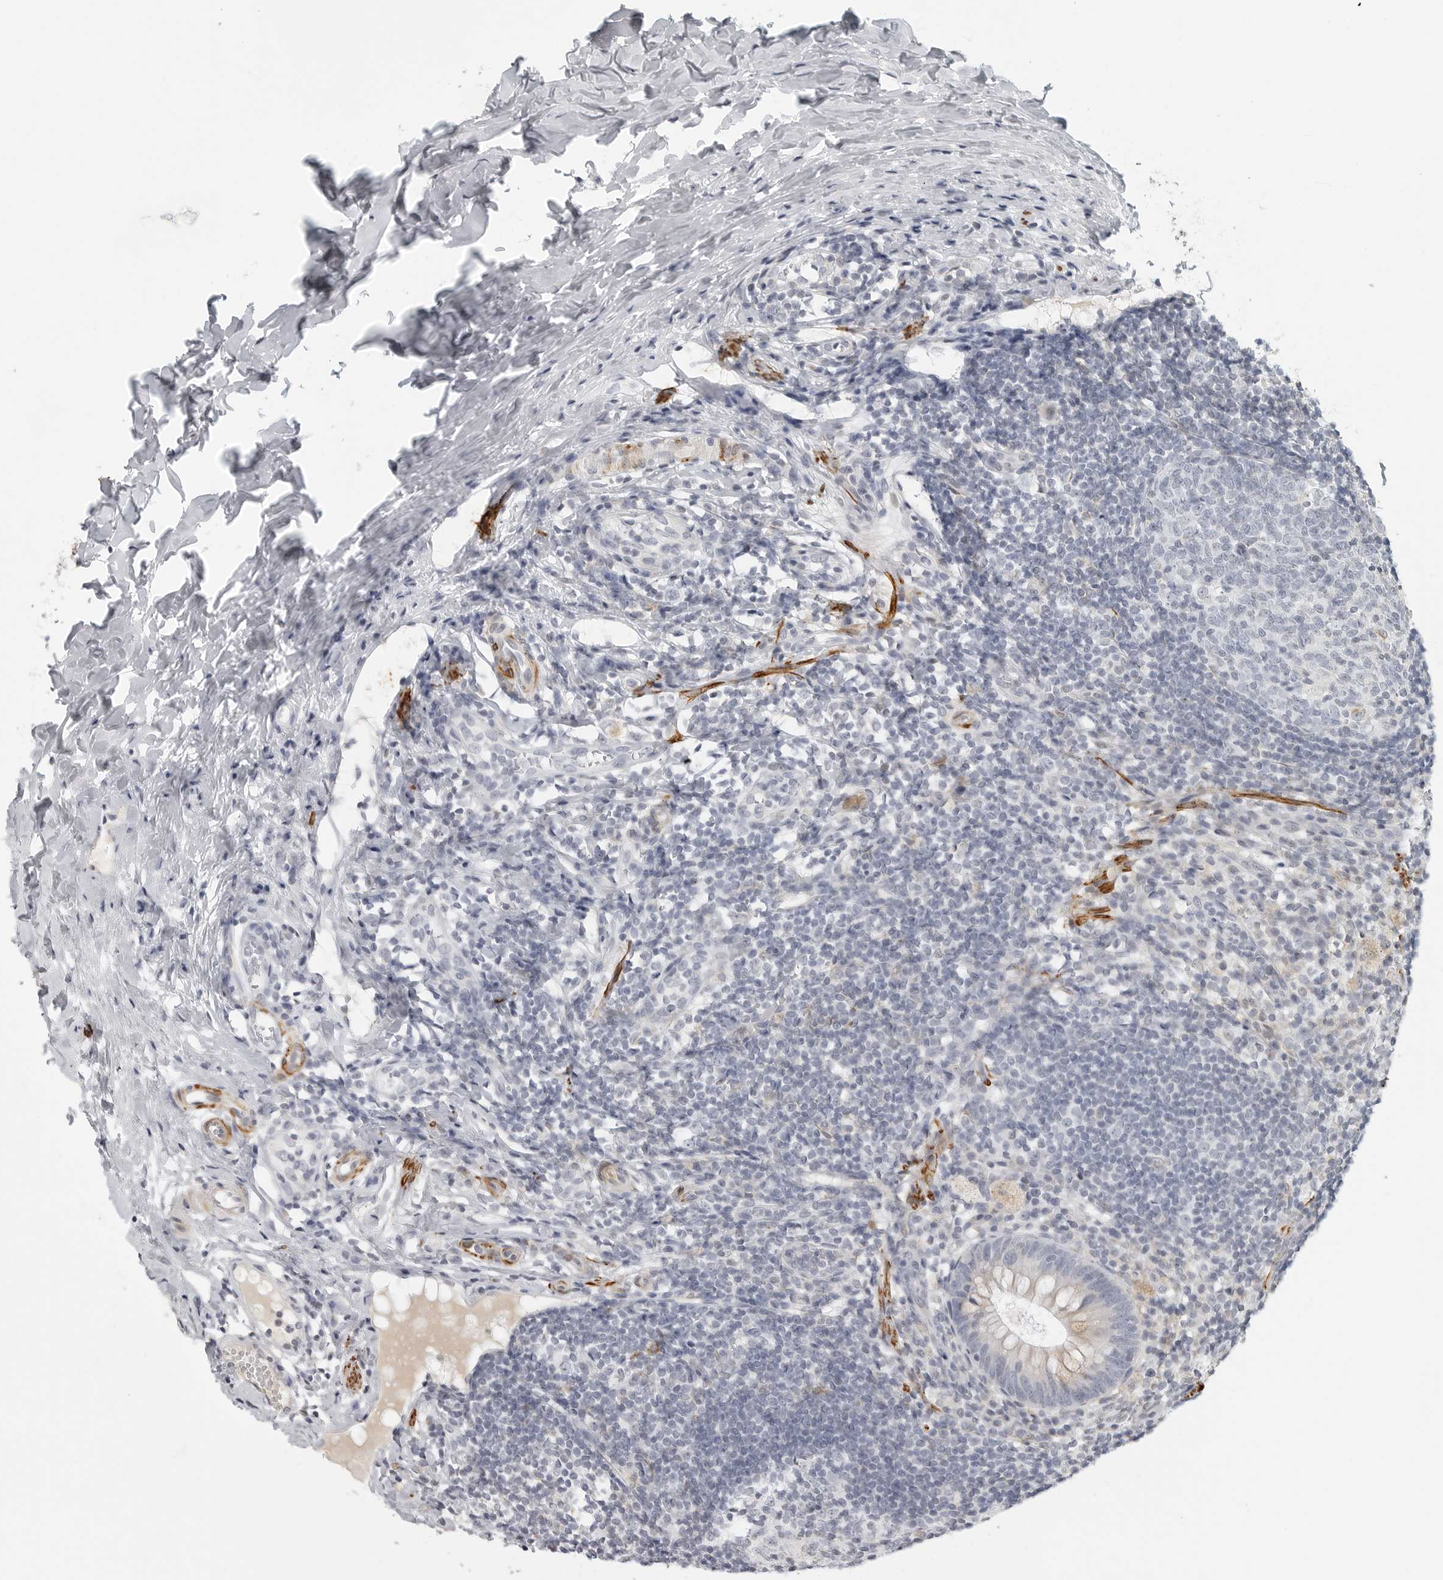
{"staining": {"intensity": "negative", "quantity": "none", "location": "none"}, "tissue": "appendix", "cell_type": "Glandular cells", "image_type": "normal", "snomed": [{"axis": "morphology", "description": "Normal tissue, NOS"}, {"axis": "topography", "description": "Appendix"}], "caption": "Immunohistochemical staining of benign human appendix demonstrates no significant positivity in glandular cells. Nuclei are stained in blue.", "gene": "MAP7D1", "patient": {"sex": "female", "age": 20}}